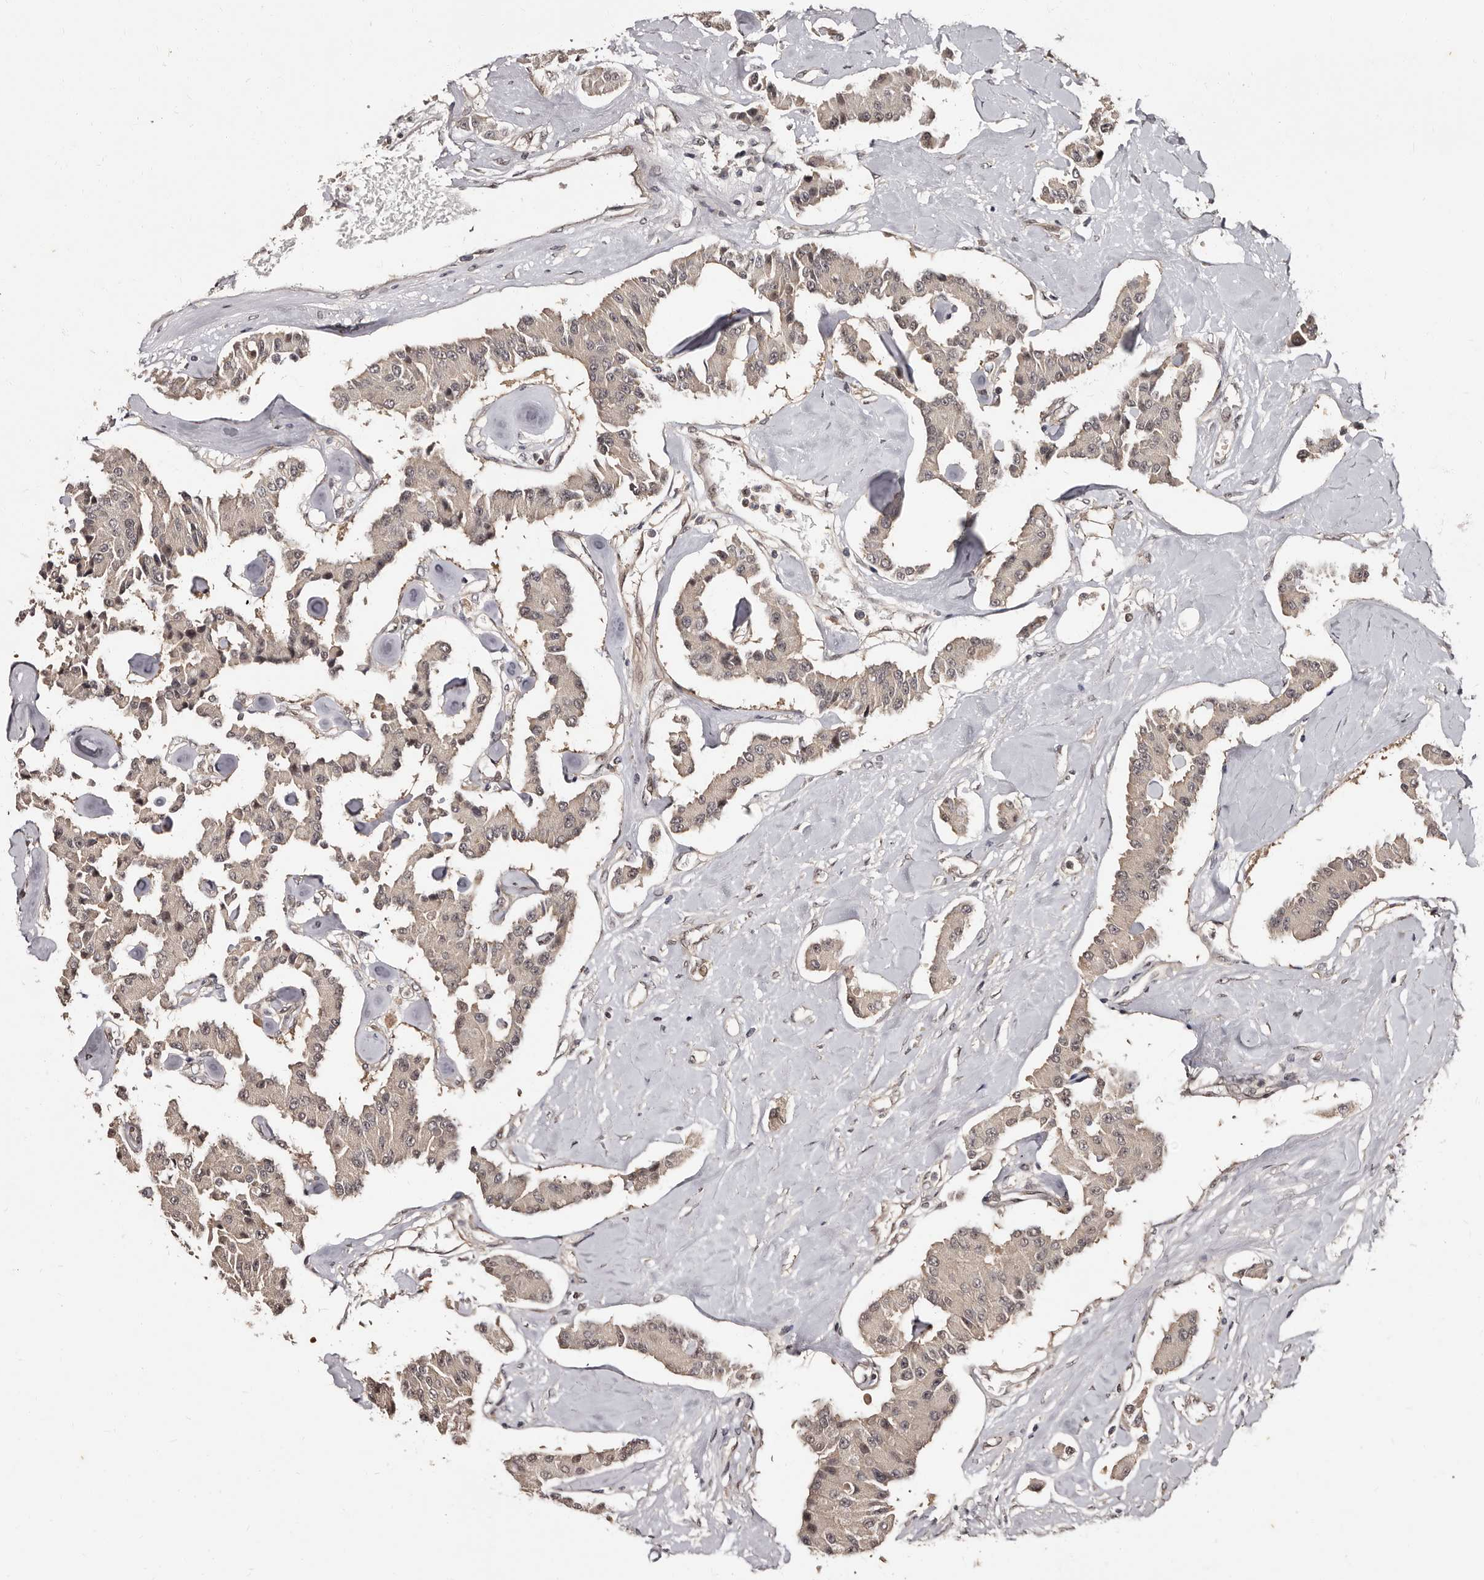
{"staining": {"intensity": "weak", "quantity": "25%-75%", "location": "cytoplasmic/membranous,nuclear"}, "tissue": "carcinoid", "cell_type": "Tumor cells", "image_type": "cancer", "snomed": [{"axis": "morphology", "description": "Carcinoid, malignant, NOS"}, {"axis": "topography", "description": "Pancreas"}], "caption": "This is a micrograph of immunohistochemistry staining of carcinoid (malignant), which shows weak positivity in the cytoplasmic/membranous and nuclear of tumor cells.", "gene": "TBC1D22B", "patient": {"sex": "male", "age": 41}}